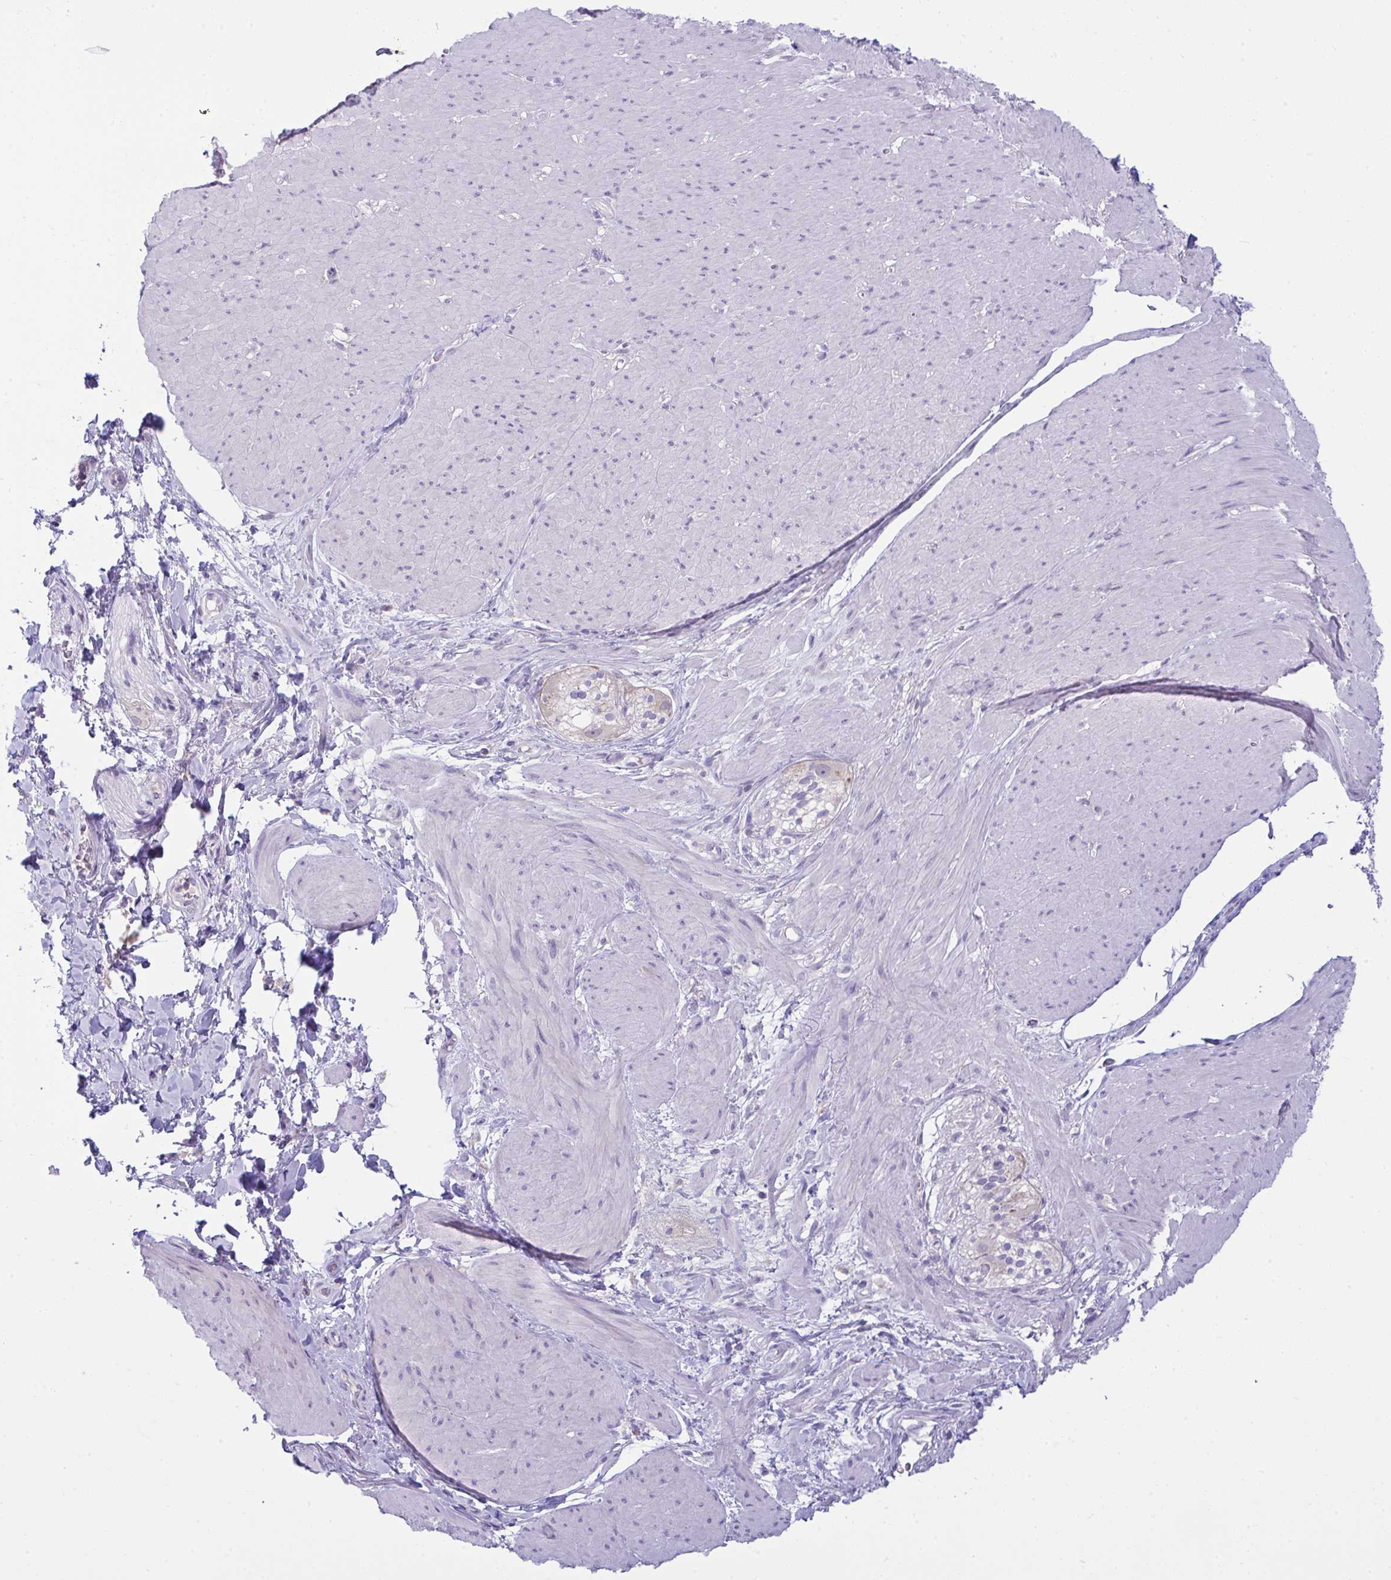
{"staining": {"intensity": "negative", "quantity": "none", "location": "none"}, "tissue": "smooth muscle", "cell_type": "Smooth muscle cells", "image_type": "normal", "snomed": [{"axis": "morphology", "description": "Normal tissue, NOS"}, {"axis": "topography", "description": "Smooth muscle"}, {"axis": "topography", "description": "Rectum"}], "caption": "Immunohistochemistry image of normal human smooth muscle stained for a protein (brown), which shows no staining in smooth muscle cells. (DAB immunohistochemistry (IHC), high magnification).", "gene": "RANBP2", "patient": {"sex": "male", "age": 53}}